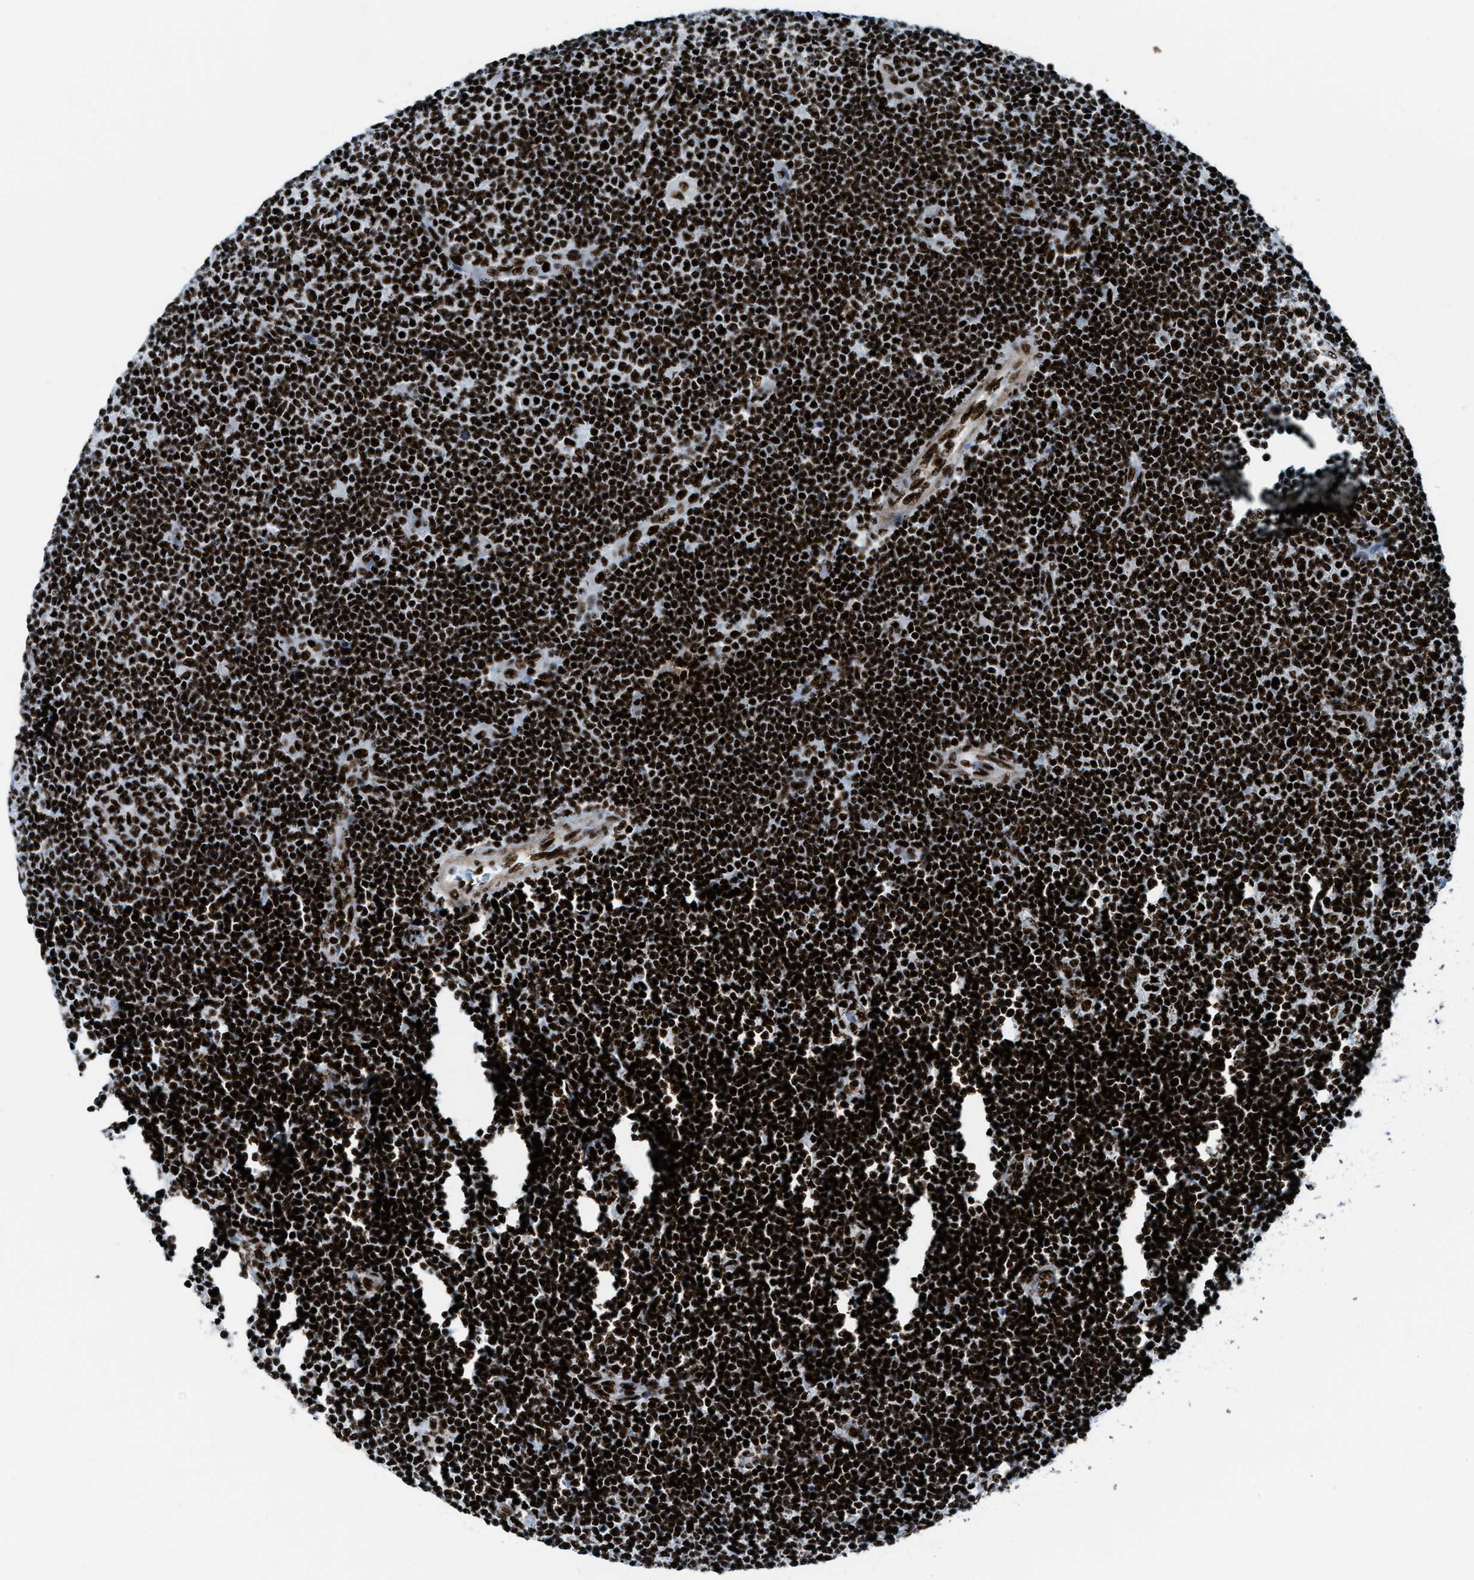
{"staining": {"intensity": "strong", "quantity": ">75%", "location": "nuclear"}, "tissue": "lymphoma", "cell_type": "Tumor cells", "image_type": "cancer", "snomed": [{"axis": "morphology", "description": "Malignant lymphoma, non-Hodgkin's type, Low grade"}, {"axis": "topography", "description": "Lymph node"}], "caption": "Lymphoma was stained to show a protein in brown. There is high levels of strong nuclear positivity in about >75% of tumor cells.", "gene": "NONO", "patient": {"sex": "male", "age": 83}}